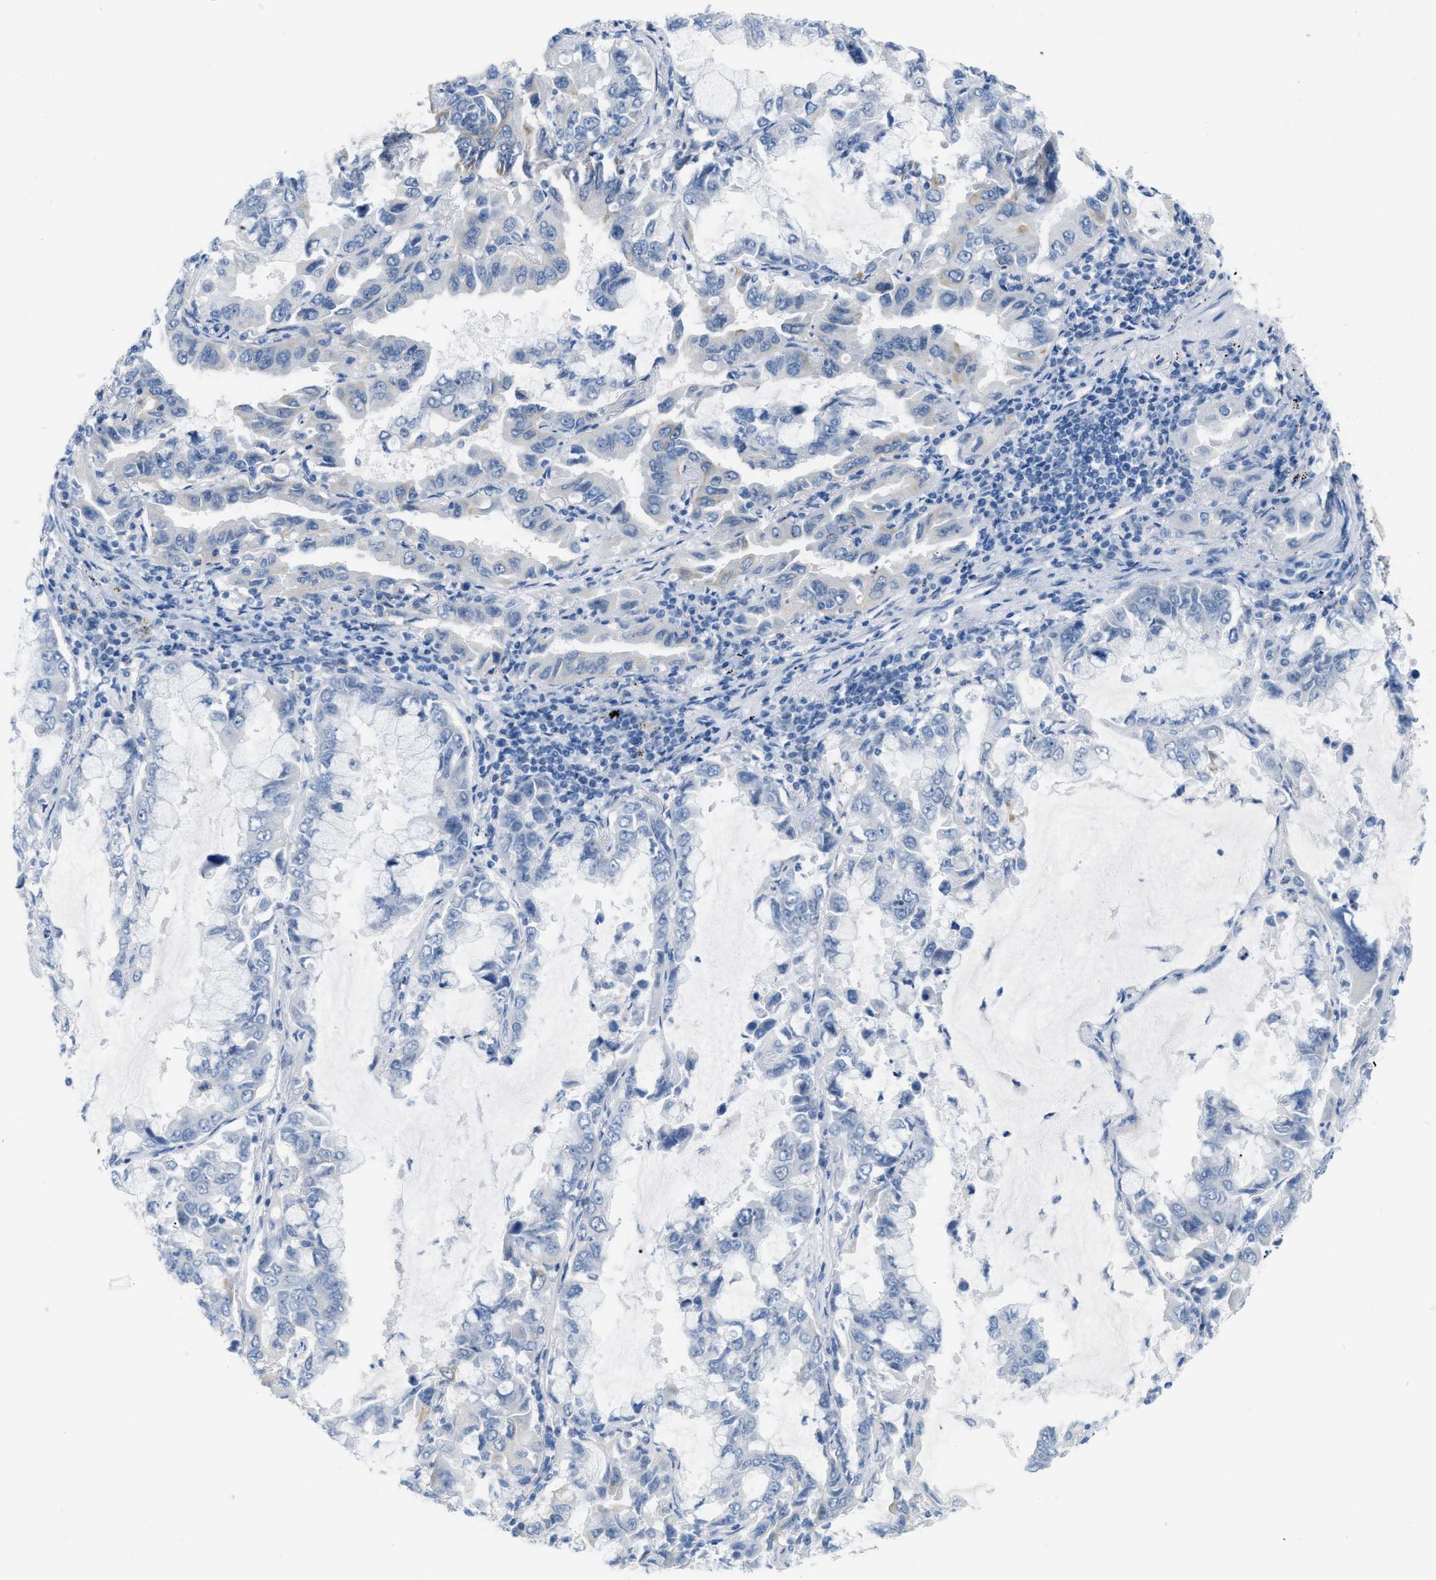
{"staining": {"intensity": "negative", "quantity": "none", "location": "none"}, "tissue": "lung cancer", "cell_type": "Tumor cells", "image_type": "cancer", "snomed": [{"axis": "morphology", "description": "Adenocarcinoma, NOS"}, {"axis": "topography", "description": "Lung"}], "caption": "A photomicrograph of lung cancer stained for a protein exhibits no brown staining in tumor cells.", "gene": "PHRF1", "patient": {"sex": "male", "age": 64}}